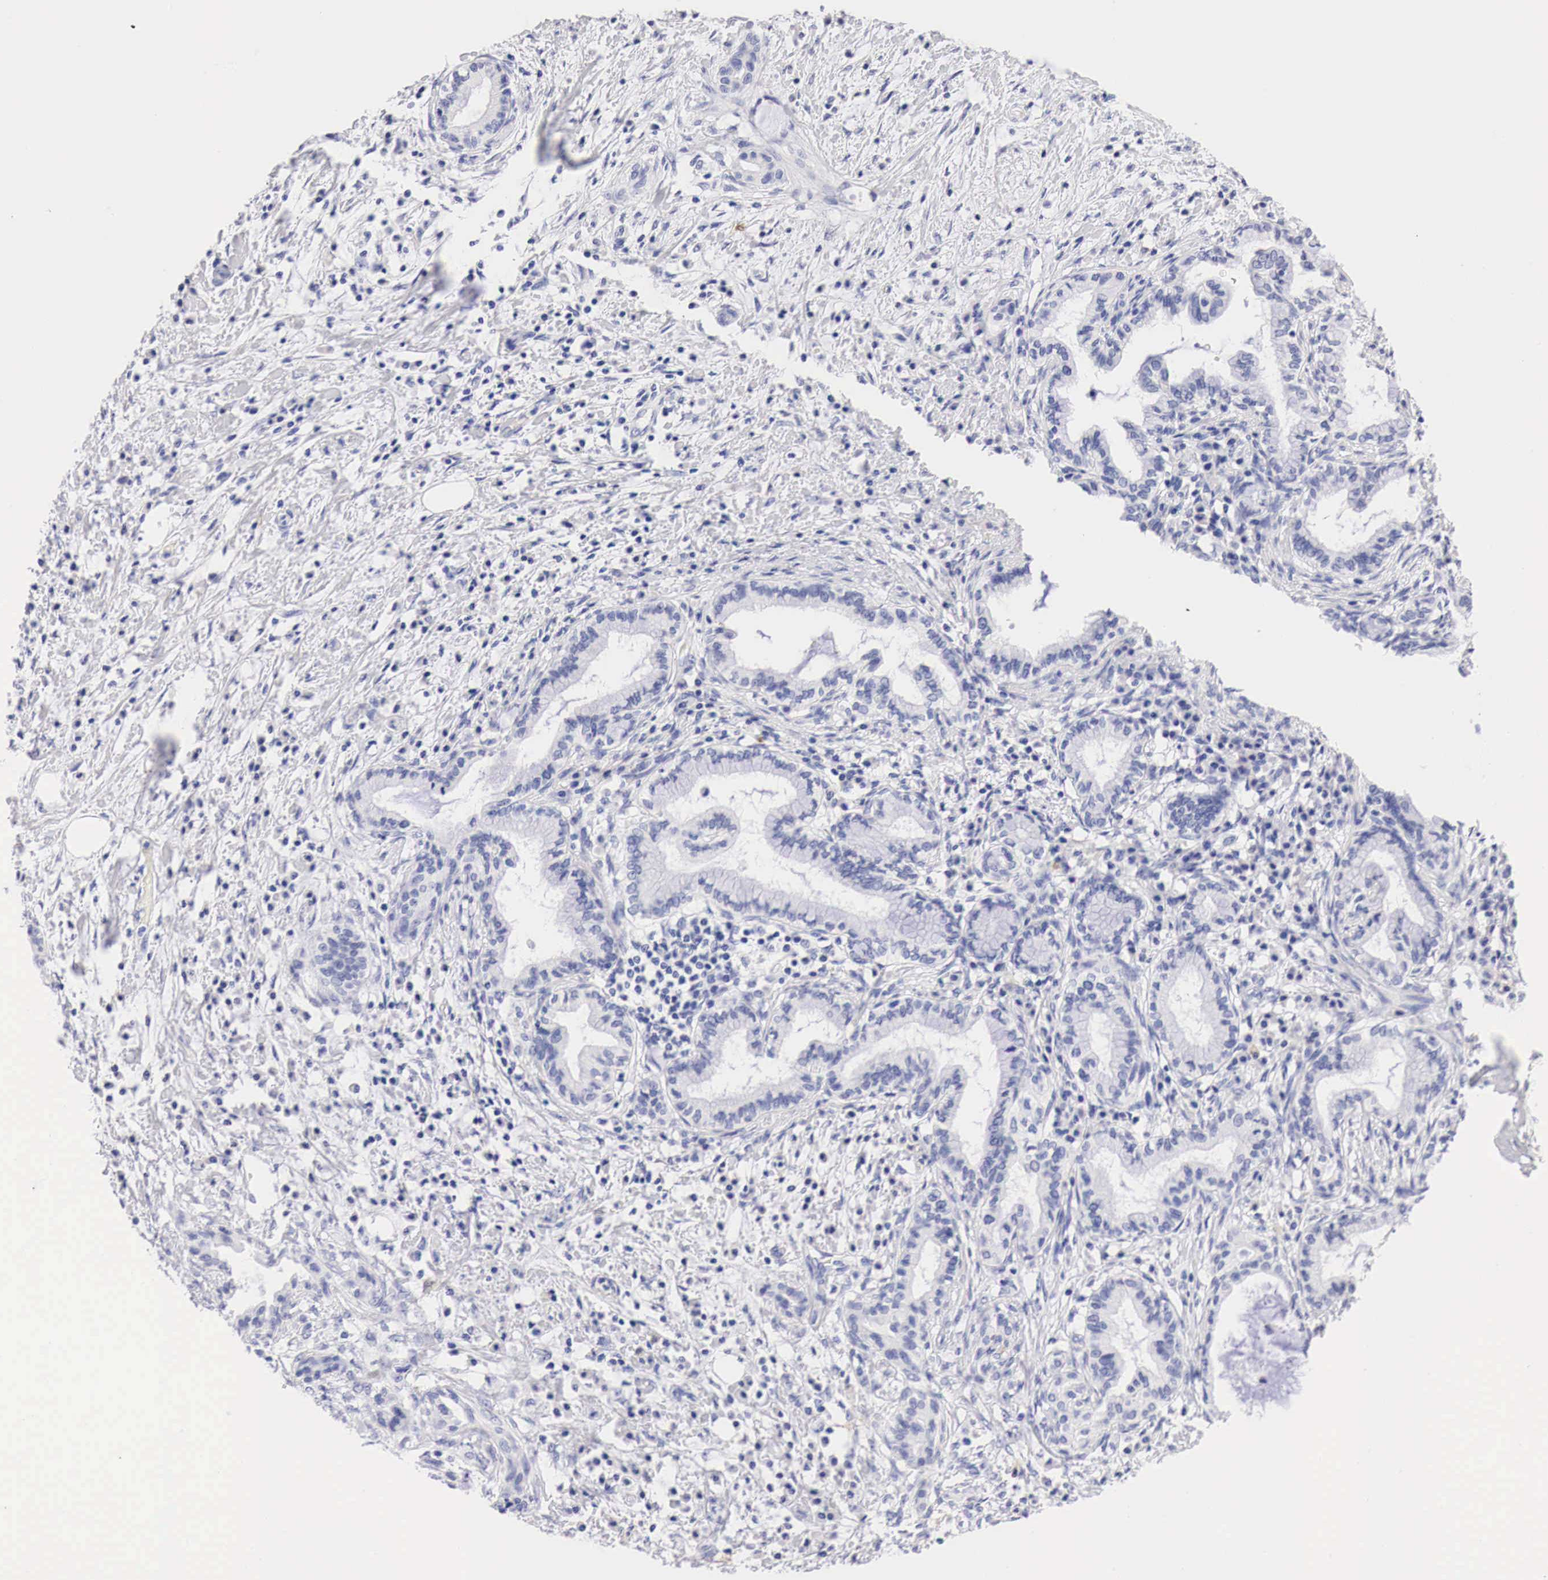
{"staining": {"intensity": "negative", "quantity": "none", "location": "none"}, "tissue": "pancreatic cancer", "cell_type": "Tumor cells", "image_type": "cancer", "snomed": [{"axis": "morphology", "description": "Adenocarcinoma, NOS"}, {"axis": "topography", "description": "Pancreas"}], "caption": "The IHC micrograph has no significant positivity in tumor cells of pancreatic cancer tissue.", "gene": "CDKN2A", "patient": {"sex": "female", "age": 64}}